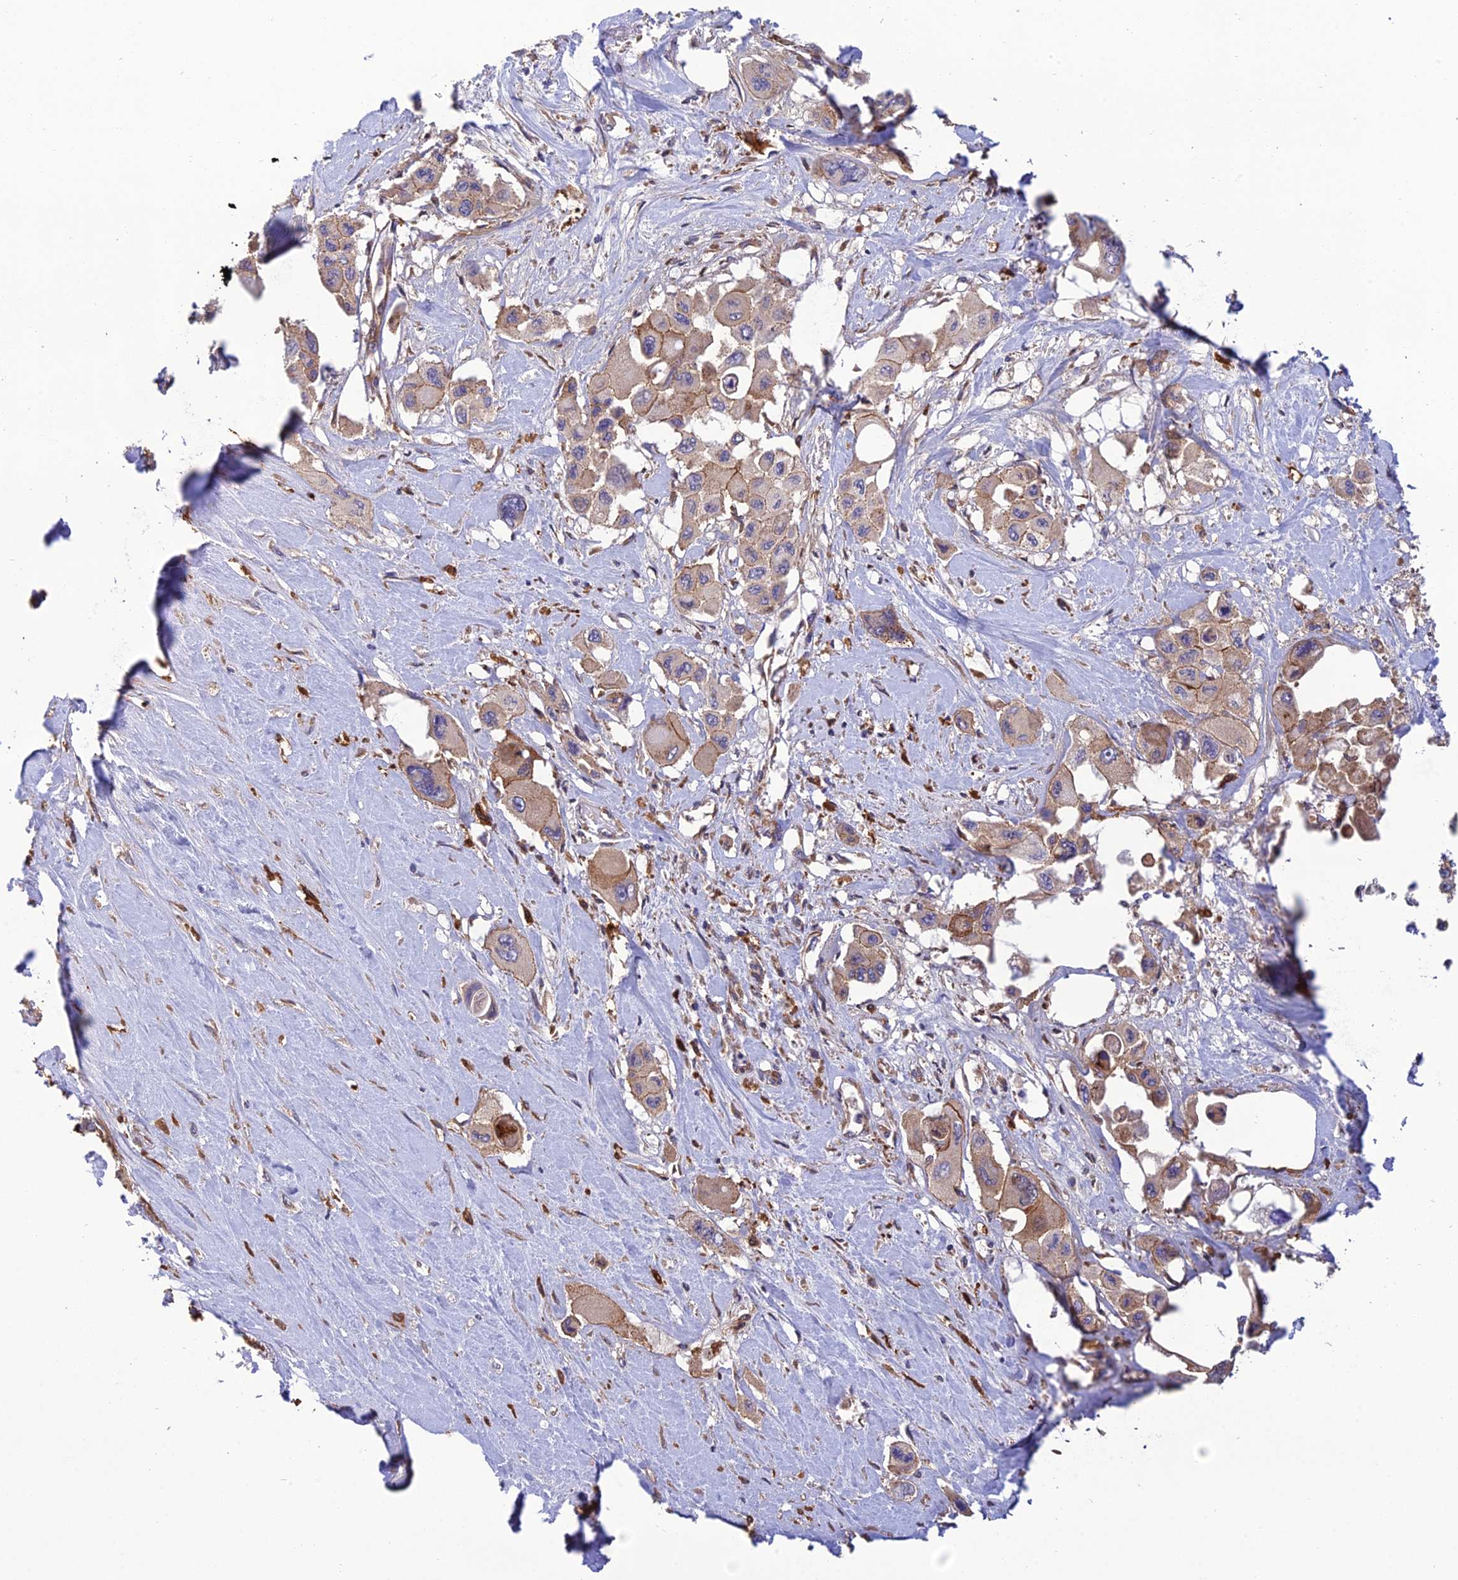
{"staining": {"intensity": "weak", "quantity": ">75%", "location": "cytoplasmic/membranous"}, "tissue": "pancreatic cancer", "cell_type": "Tumor cells", "image_type": "cancer", "snomed": [{"axis": "morphology", "description": "Adenocarcinoma, NOS"}, {"axis": "topography", "description": "Pancreas"}], "caption": "Protein staining displays weak cytoplasmic/membranous positivity in about >75% of tumor cells in pancreatic cancer. (Brightfield microscopy of DAB IHC at high magnification).", "gene": "MRNIP", "patient": {"sex": "male", "age": 92}}